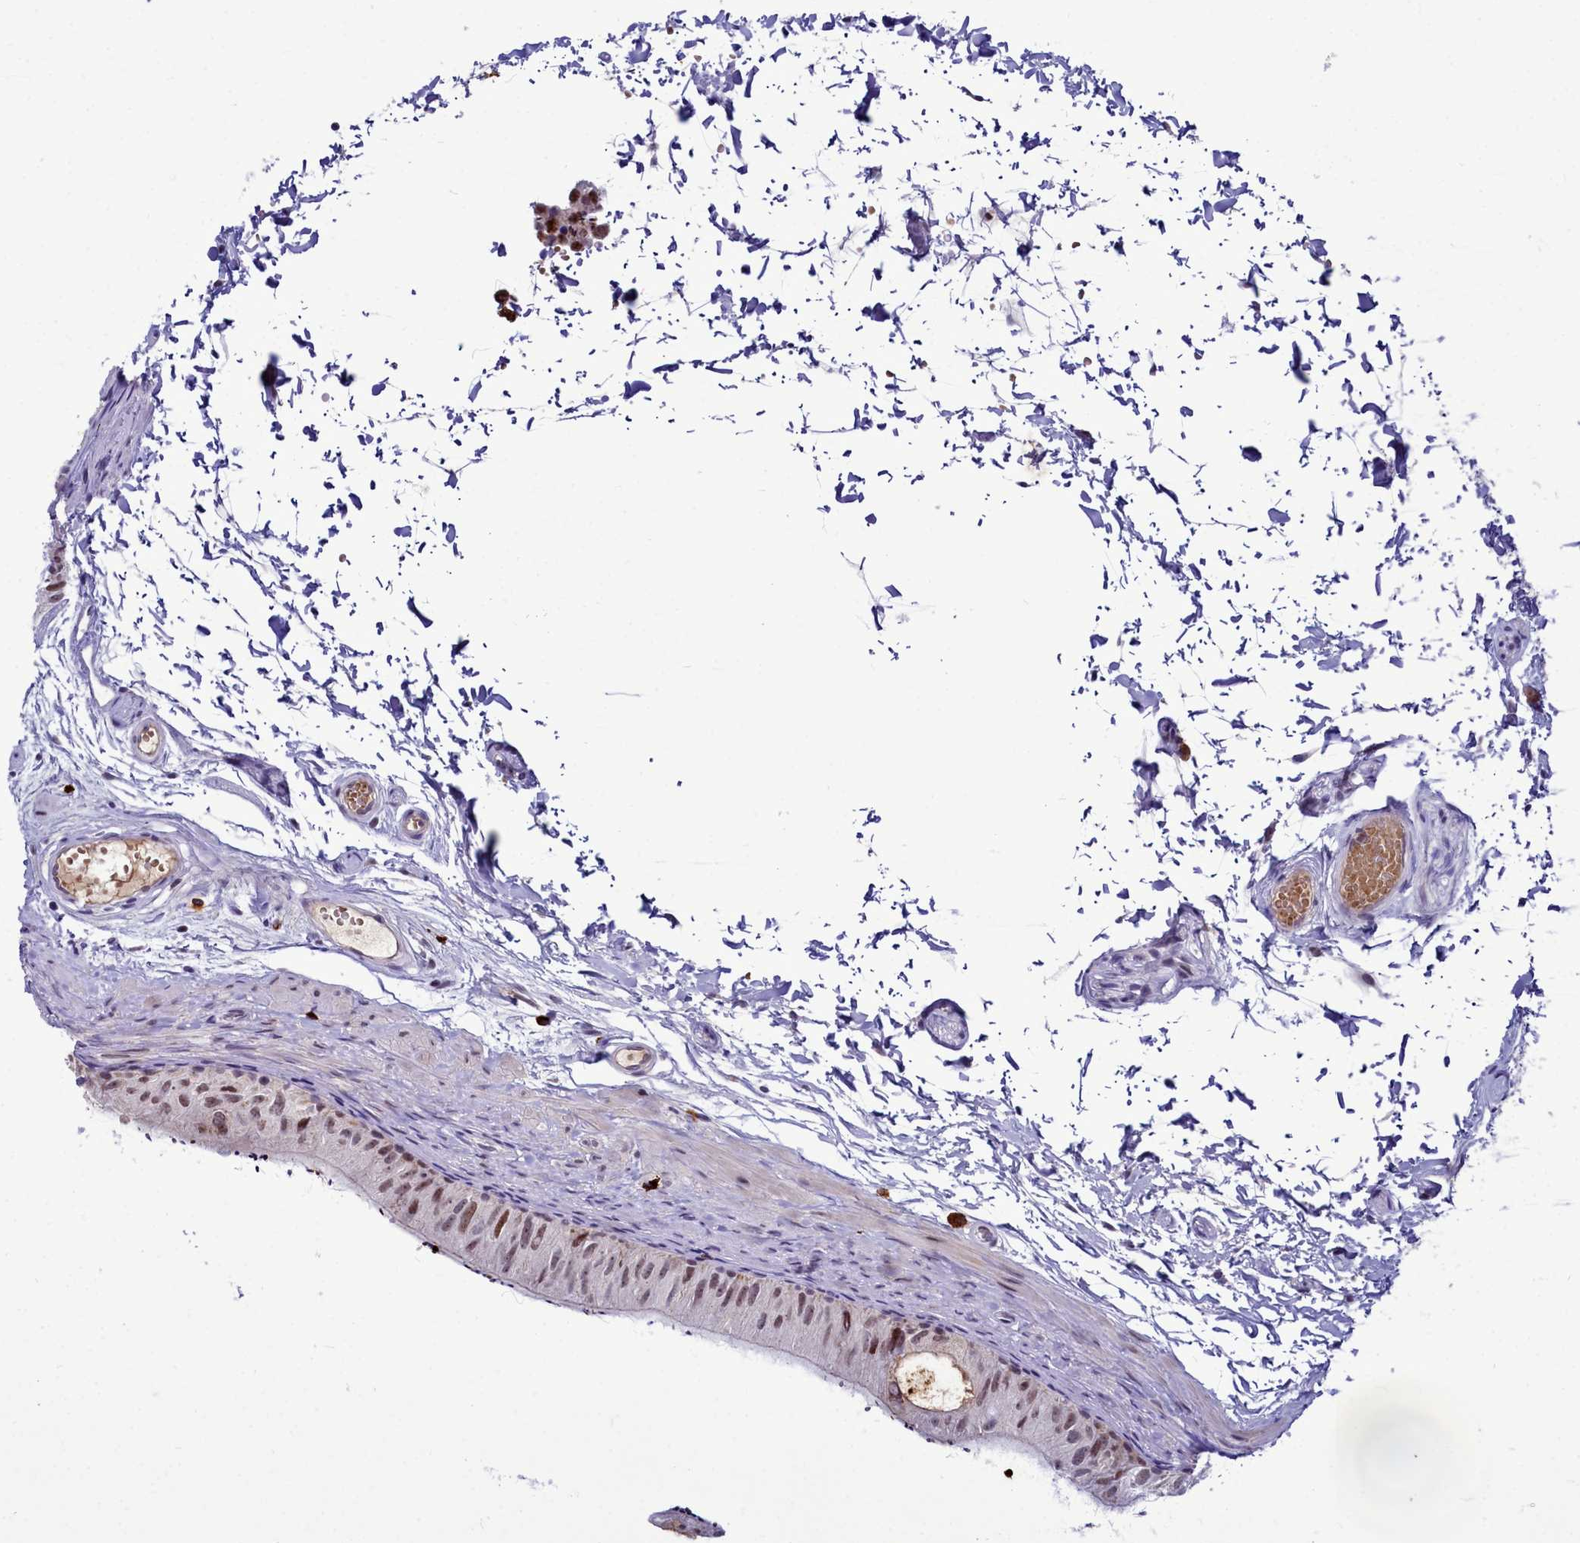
{"staining": {"intensity": "moderate", "quantity": "<25%", "location": "nuclear"}, "tissue": "epididymis", "cell_type": "Glandular cells", "image_type": "normal", "snomed": [{"axis": "morphology", "description": "Normal tissue, NOS"}, {"axis": "topography", "description": "Epididymis"}], "caption": "This photomicrograph displays immunohistochemistry (IHC) staining of benign epididymis, with low moderate nuclear expression in approximately <25% of glandular cells.", "gene": "POM121L2", "patient": {"sex": "male", "age": 50}}